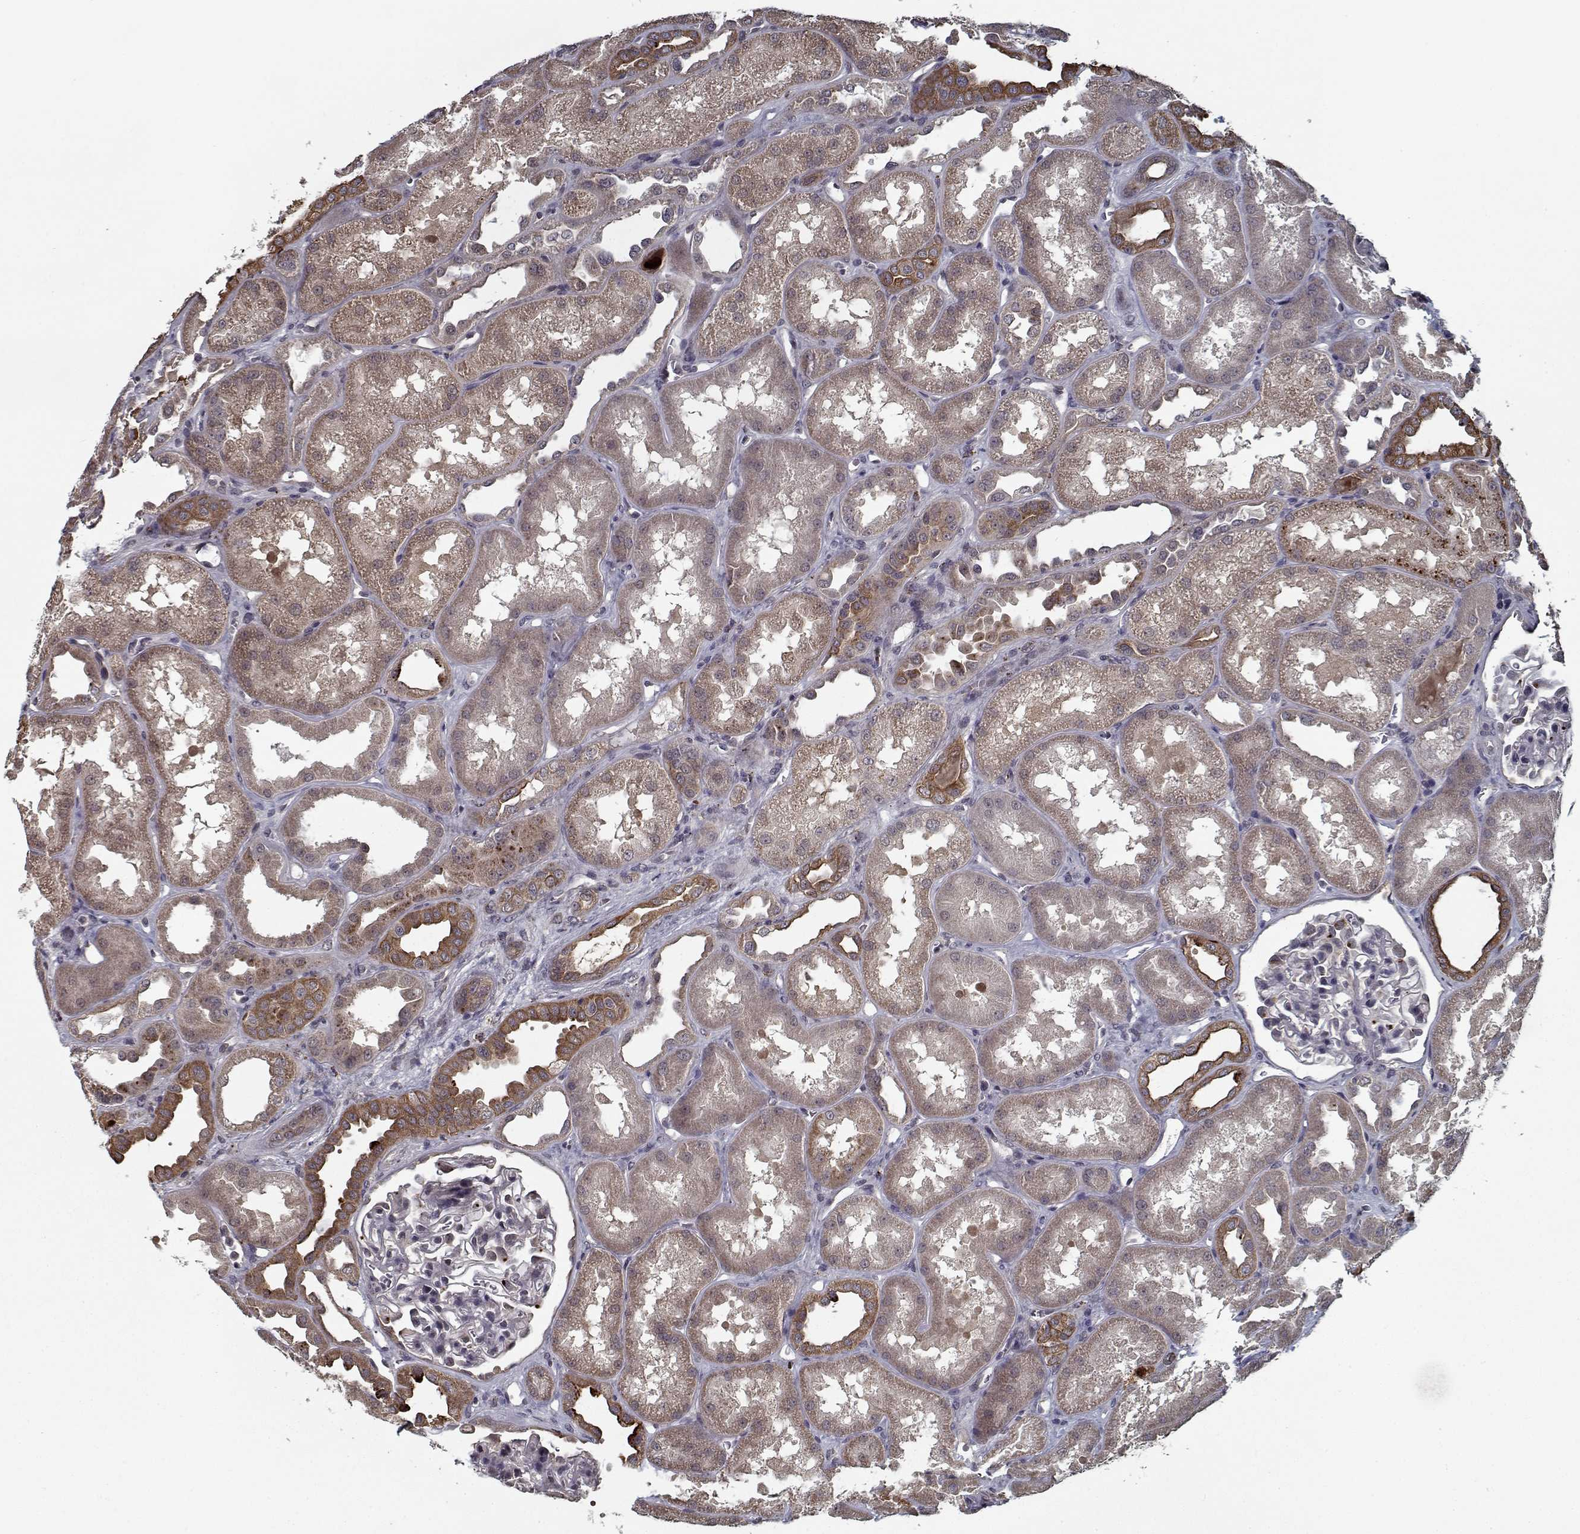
{"staining": {"intensity": "negative", "quantity": "none", "location": "none"}, "tissue": "kidney", "cell_type": "Cells in glomeruli", "image_type": "normal", "snomed": [{"axis": "morphology", "description": "Normal tissue, NOS"}, {"axis": "topography", "description": "Kidney"}], "caption": "IHC micrograph of benign kidney stained for a protein (brown), which reveals no expression in cells in glomeruli. The staining is performed using DAB brown chromogen with nuclei counter-stained in using hematoxylin.", "gene": "NLK", "patient": {"sex": "male", "age": 61}}